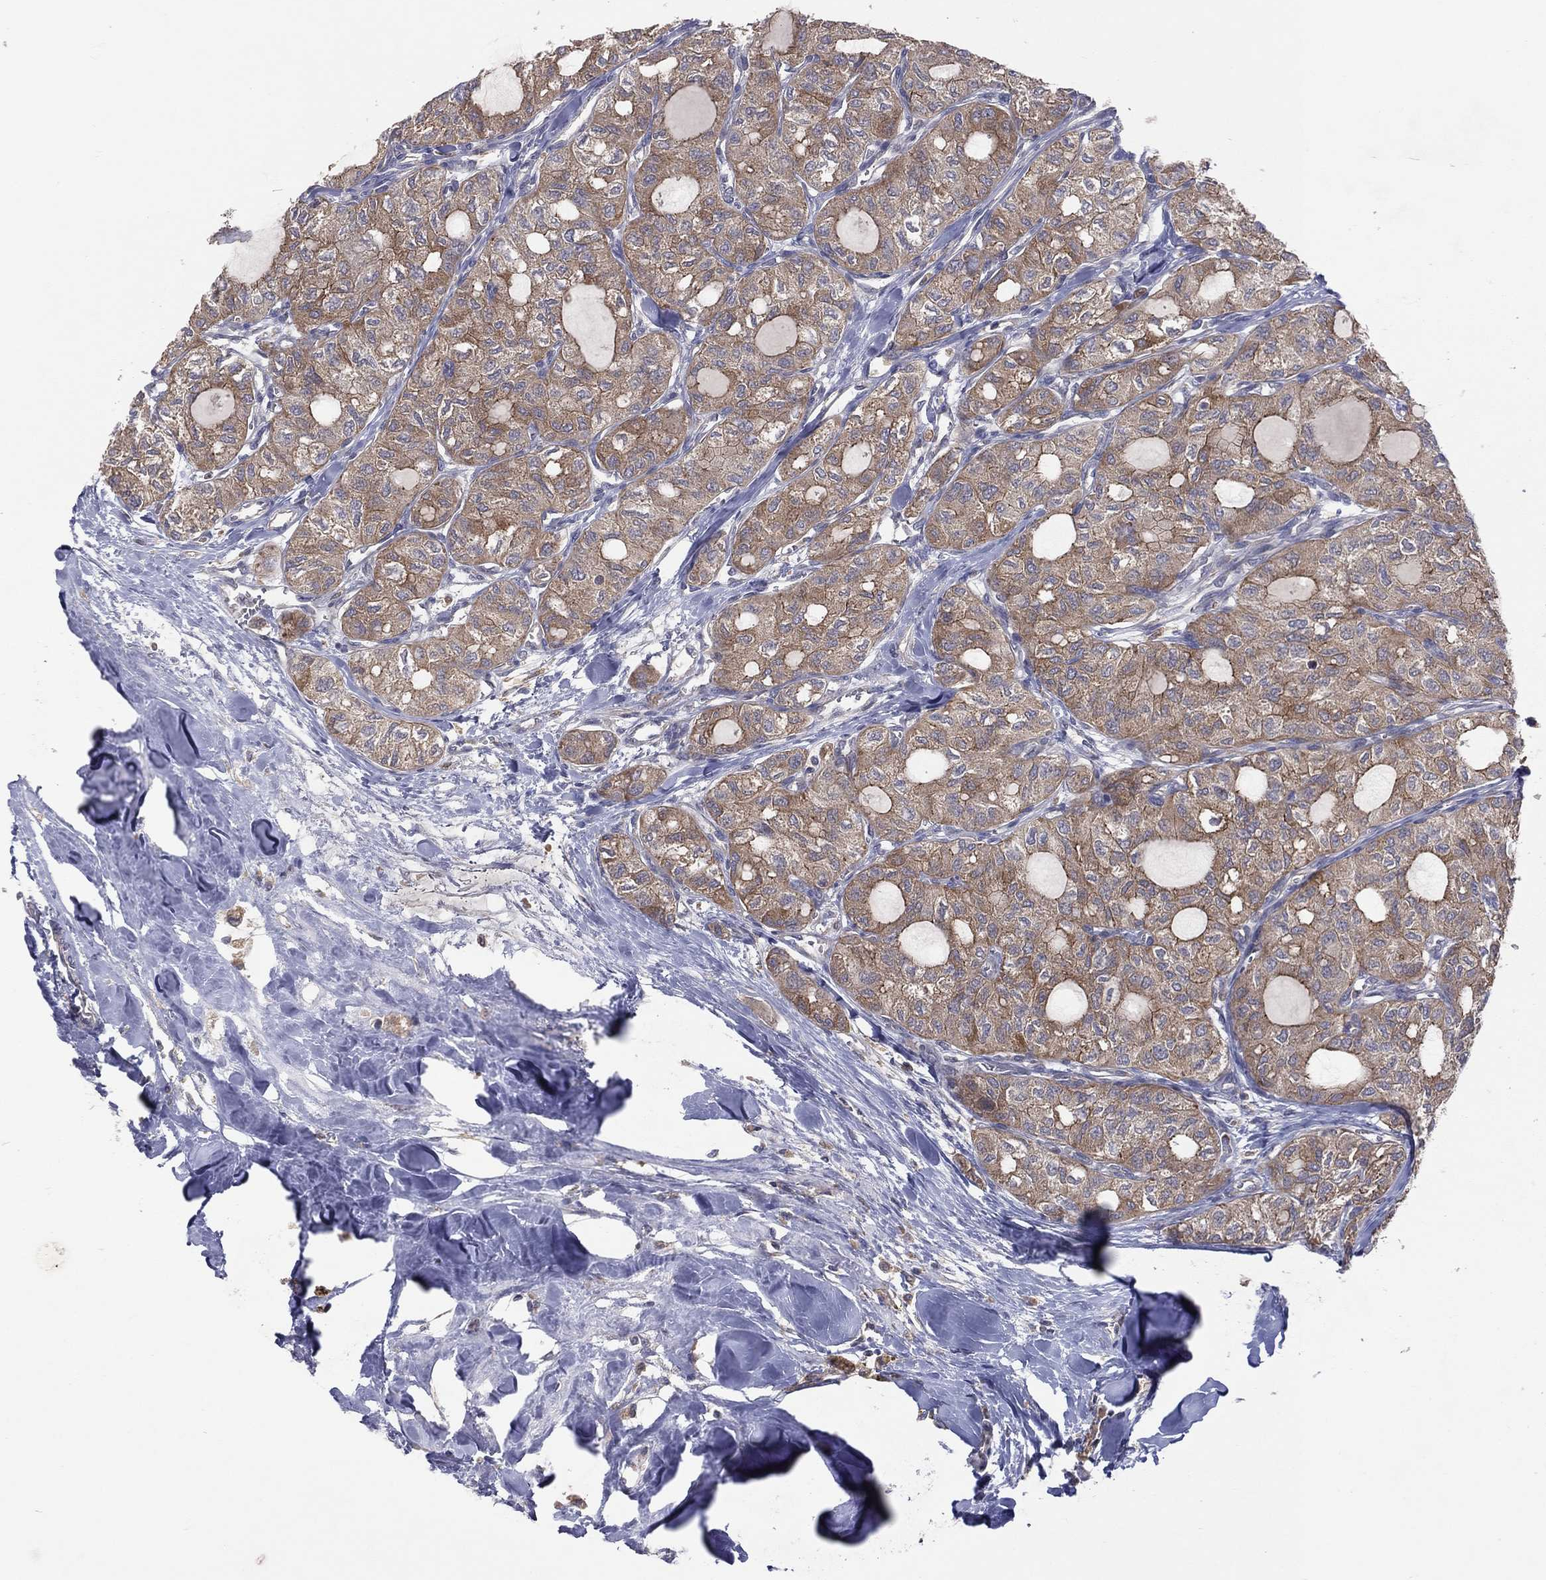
{"staining": {"intensity": "moderate", "quantity": "25%-75%", "location": "cytoplasmic/membranous"}, "tissue": "thyroid cancer", "cell_type": "Tumor cells", "image_type": "cancer", "snomed": [{"axis": "morphology", "description": "Follicular adenoma carcinoma, NOS"}, {"axis": "topography", "description": "Thyroid gland"}], "caption": "A histopathology image of human thyroid cancer stained for a protein exhibits moderate cytoplasmic/membranous brown staining in tumor cells.", "gene": "STARD3", "patient": {"sex": "male", "age": 75}}